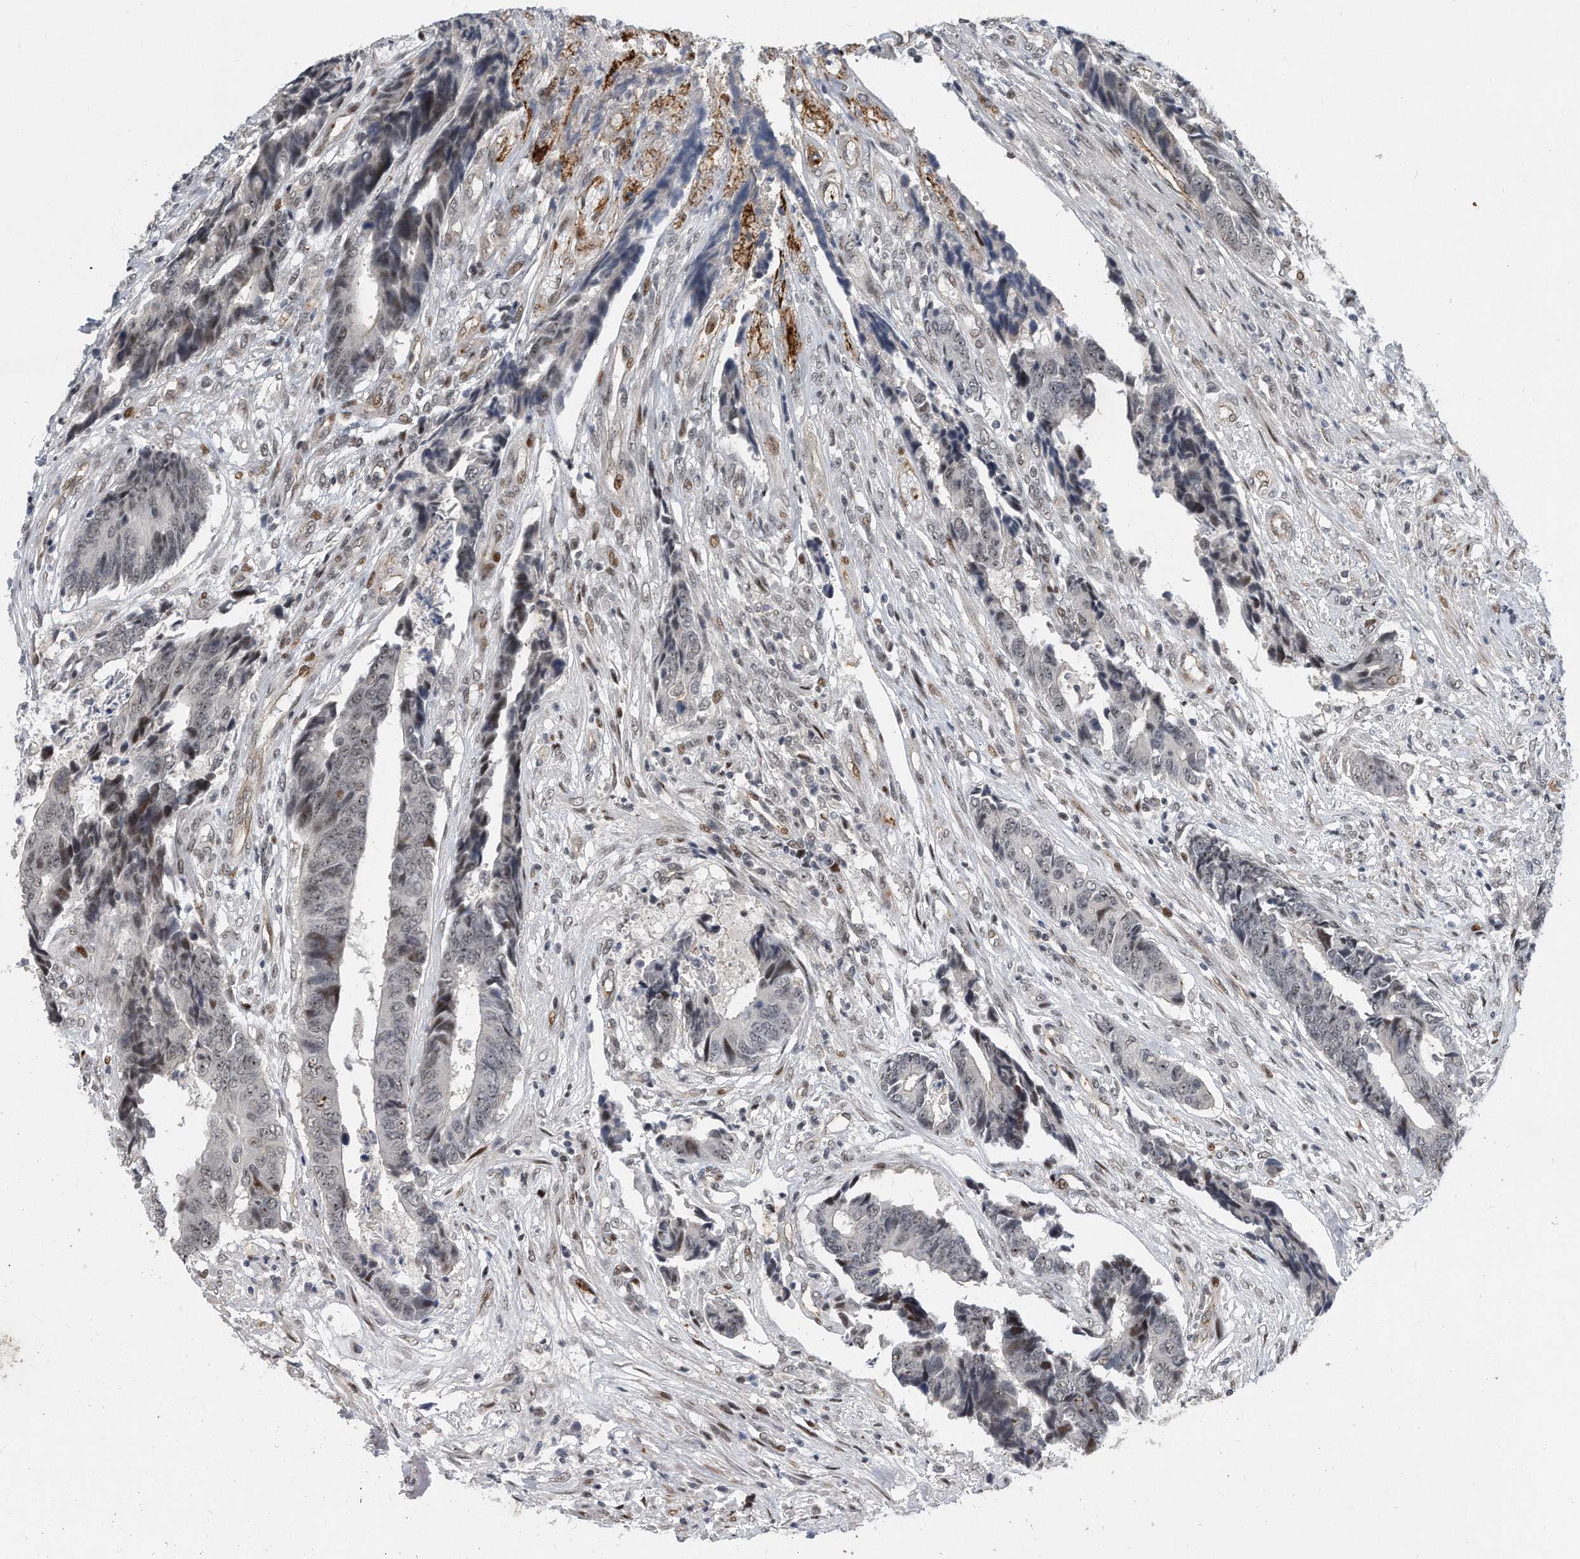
{"staining": {"intensity": "moderate", "quantity": "<25%", "location": "nuclear"}, "tissue": "colorectal cancer", "cell_type": "Tumor cells", "image_type": "cancer", "snomed": [{"axis": "morphology", "description": "Adenocarcinoma, NOS"}, {"axis": "topography", "description": "Rectum"}], "caption": "IHC photomicrograph of human colorectal cancer stained for a protein (brown), which reveals low levels of moderate nuclear staining in about <25% of tumor cells.", "gene": "PGBD2", "patient": {"sex": "male", "age": 84}}